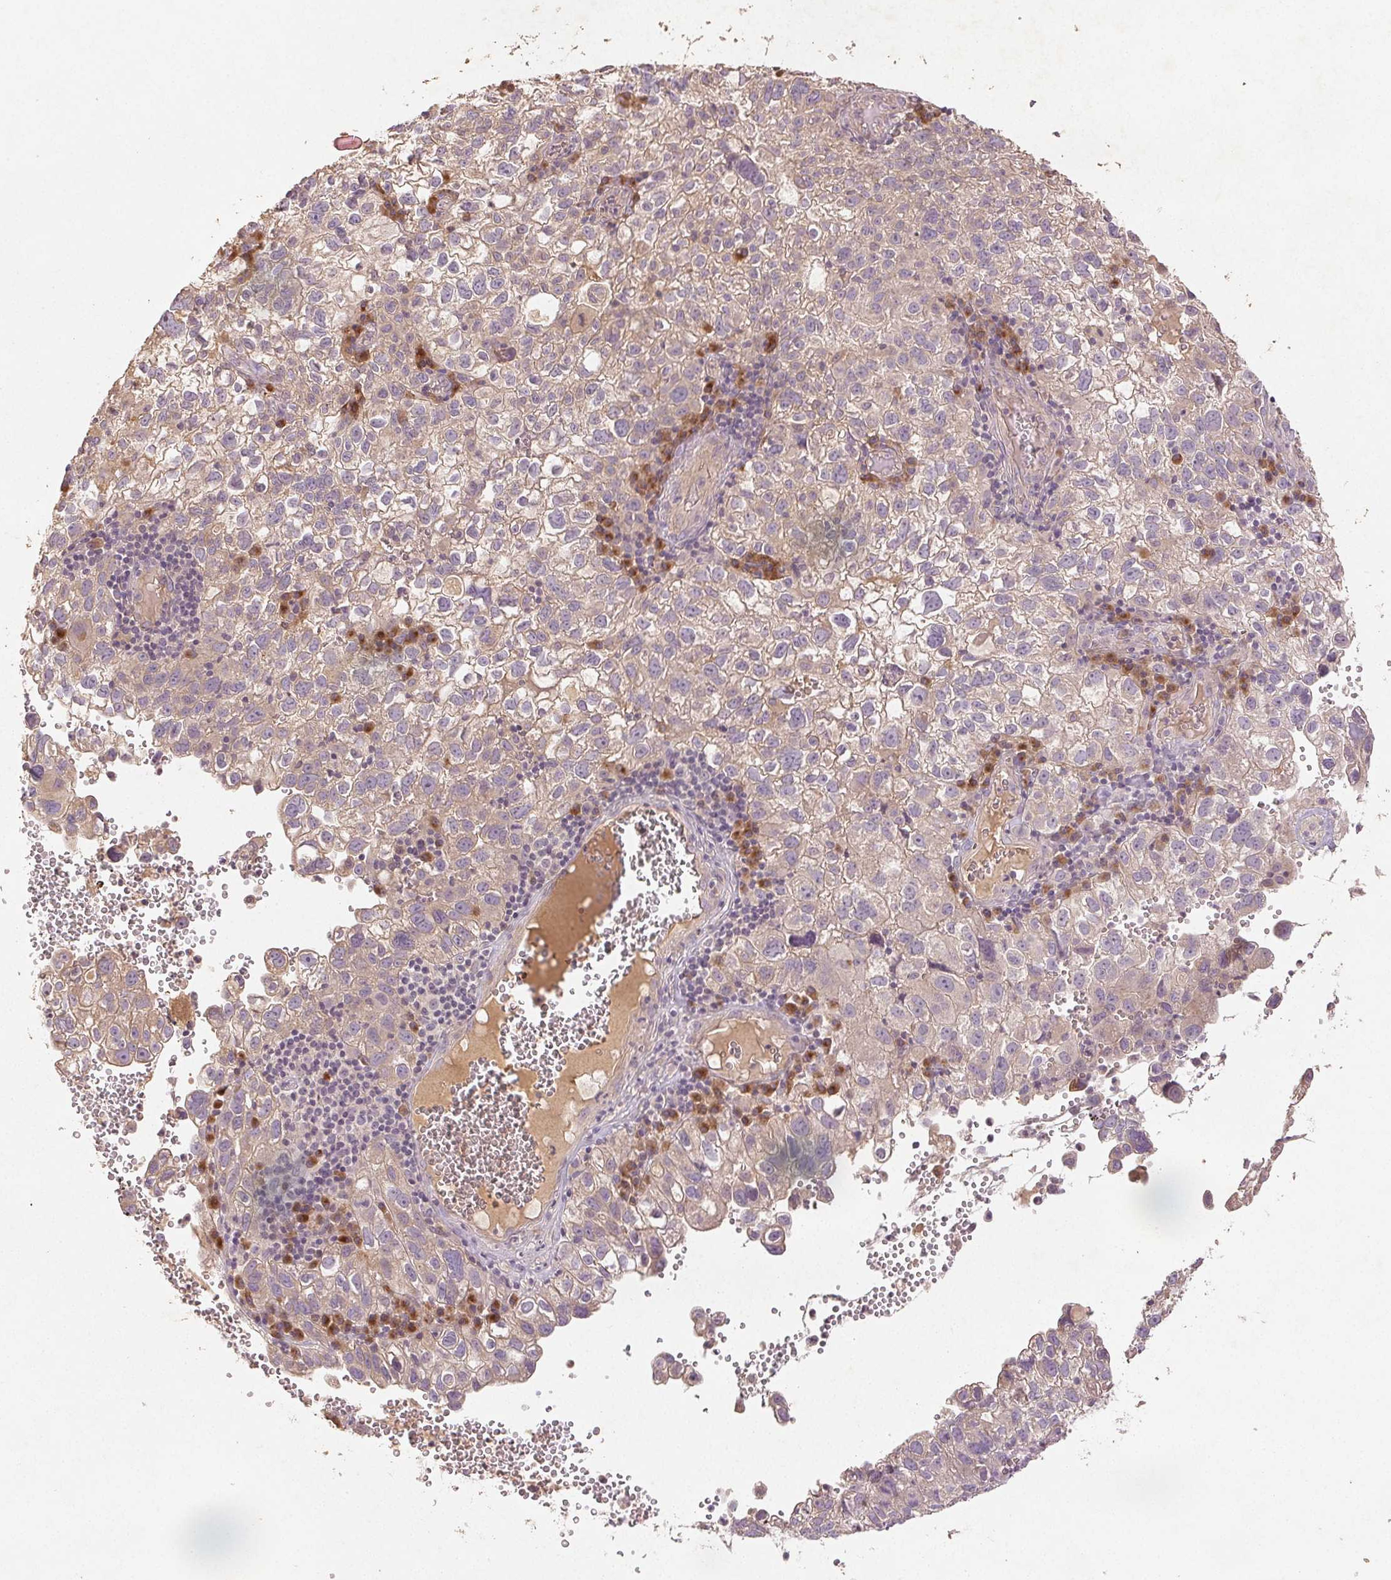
{"staining": {"intensity": "weak", "quantity": "25%-75%", "location": "cytoplasmic/membranous"}, "tissue": "cervical cancer", "cell_type": "Tumor cells", "image_type": "cancer", "snomed": [{"axis": "morphology", "description": "Squamous cell carcinoma, NOS"}, {"axis": "topography", "description": "Cervix"}], "caption": "A micrograph showing weak cytoplasmic/membranous positivity in about 25%-75% of tumor cells in cervical cancer (squamous cell carcinoma), as visualized by brown immunohistochemical staining.", "gene": "YIF1B", "patient": {"sex": "female", "age": 55}}